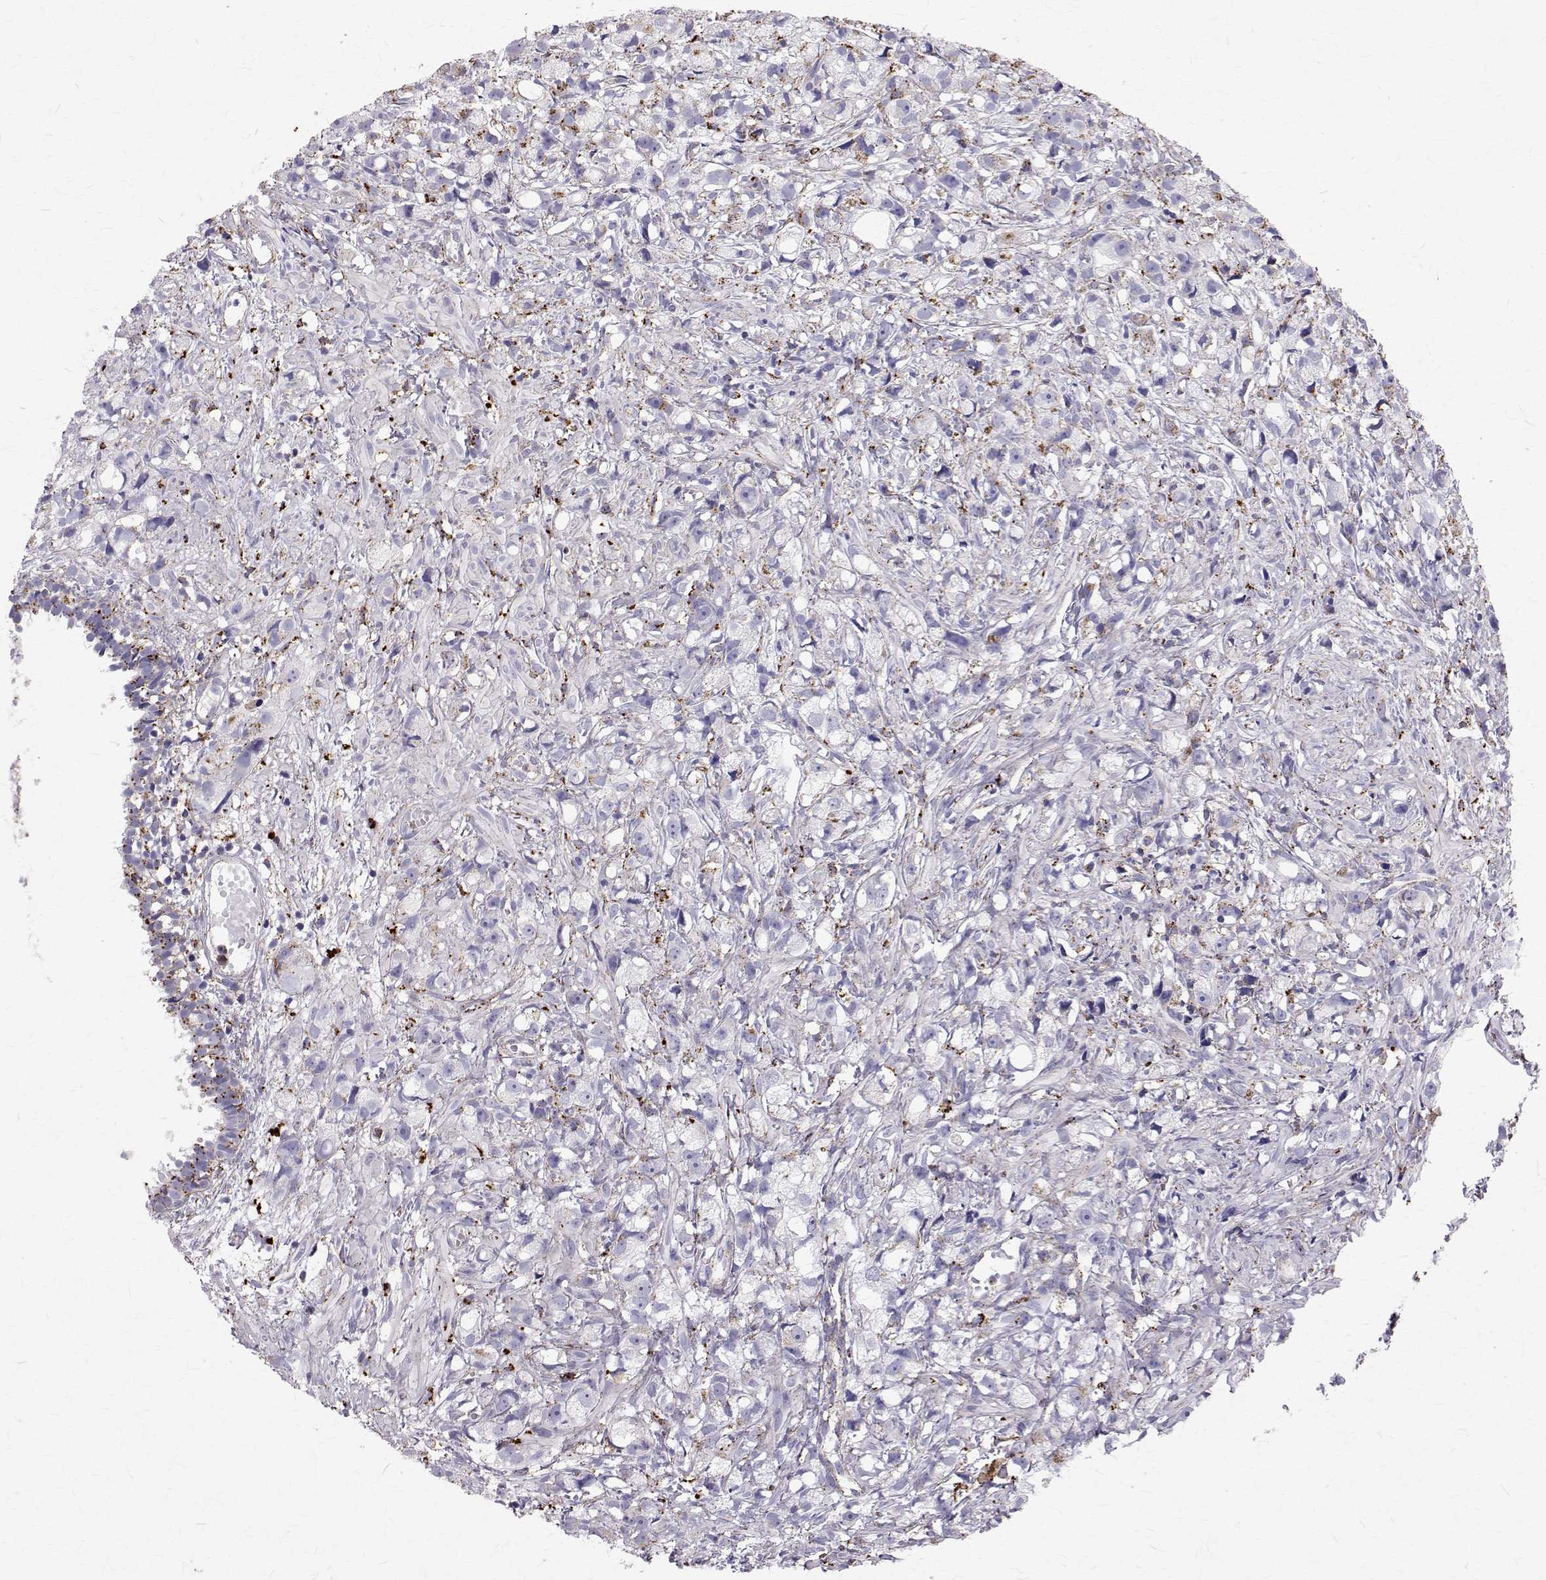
{"staining": {"intensity": "moderate", "quantity": "<25%", "location": "cytoplasmic/membranous"}, "tissue": "prostate cancer", "cell_type": "Tumor cells", "image_type": "cancer", "snomed": [{"axis": "morphology", "description": "Adenocarcinoma, High grade"}, {"axis": "topography", "description": "Prostate"}], "caption": "Protein staining shows moderate cytoplasmic/membranous staining in about <25% of tumor cells in high-grade adenocarcinoma (prostate). The staining was performed using DAB (3,3'-diaminobenzidine), with brown indicating positive protein expression. Nuclei are stained blue with hematoxylin.", "gene": "TPP1", "patient": {"sex": "male", "age": 75}}